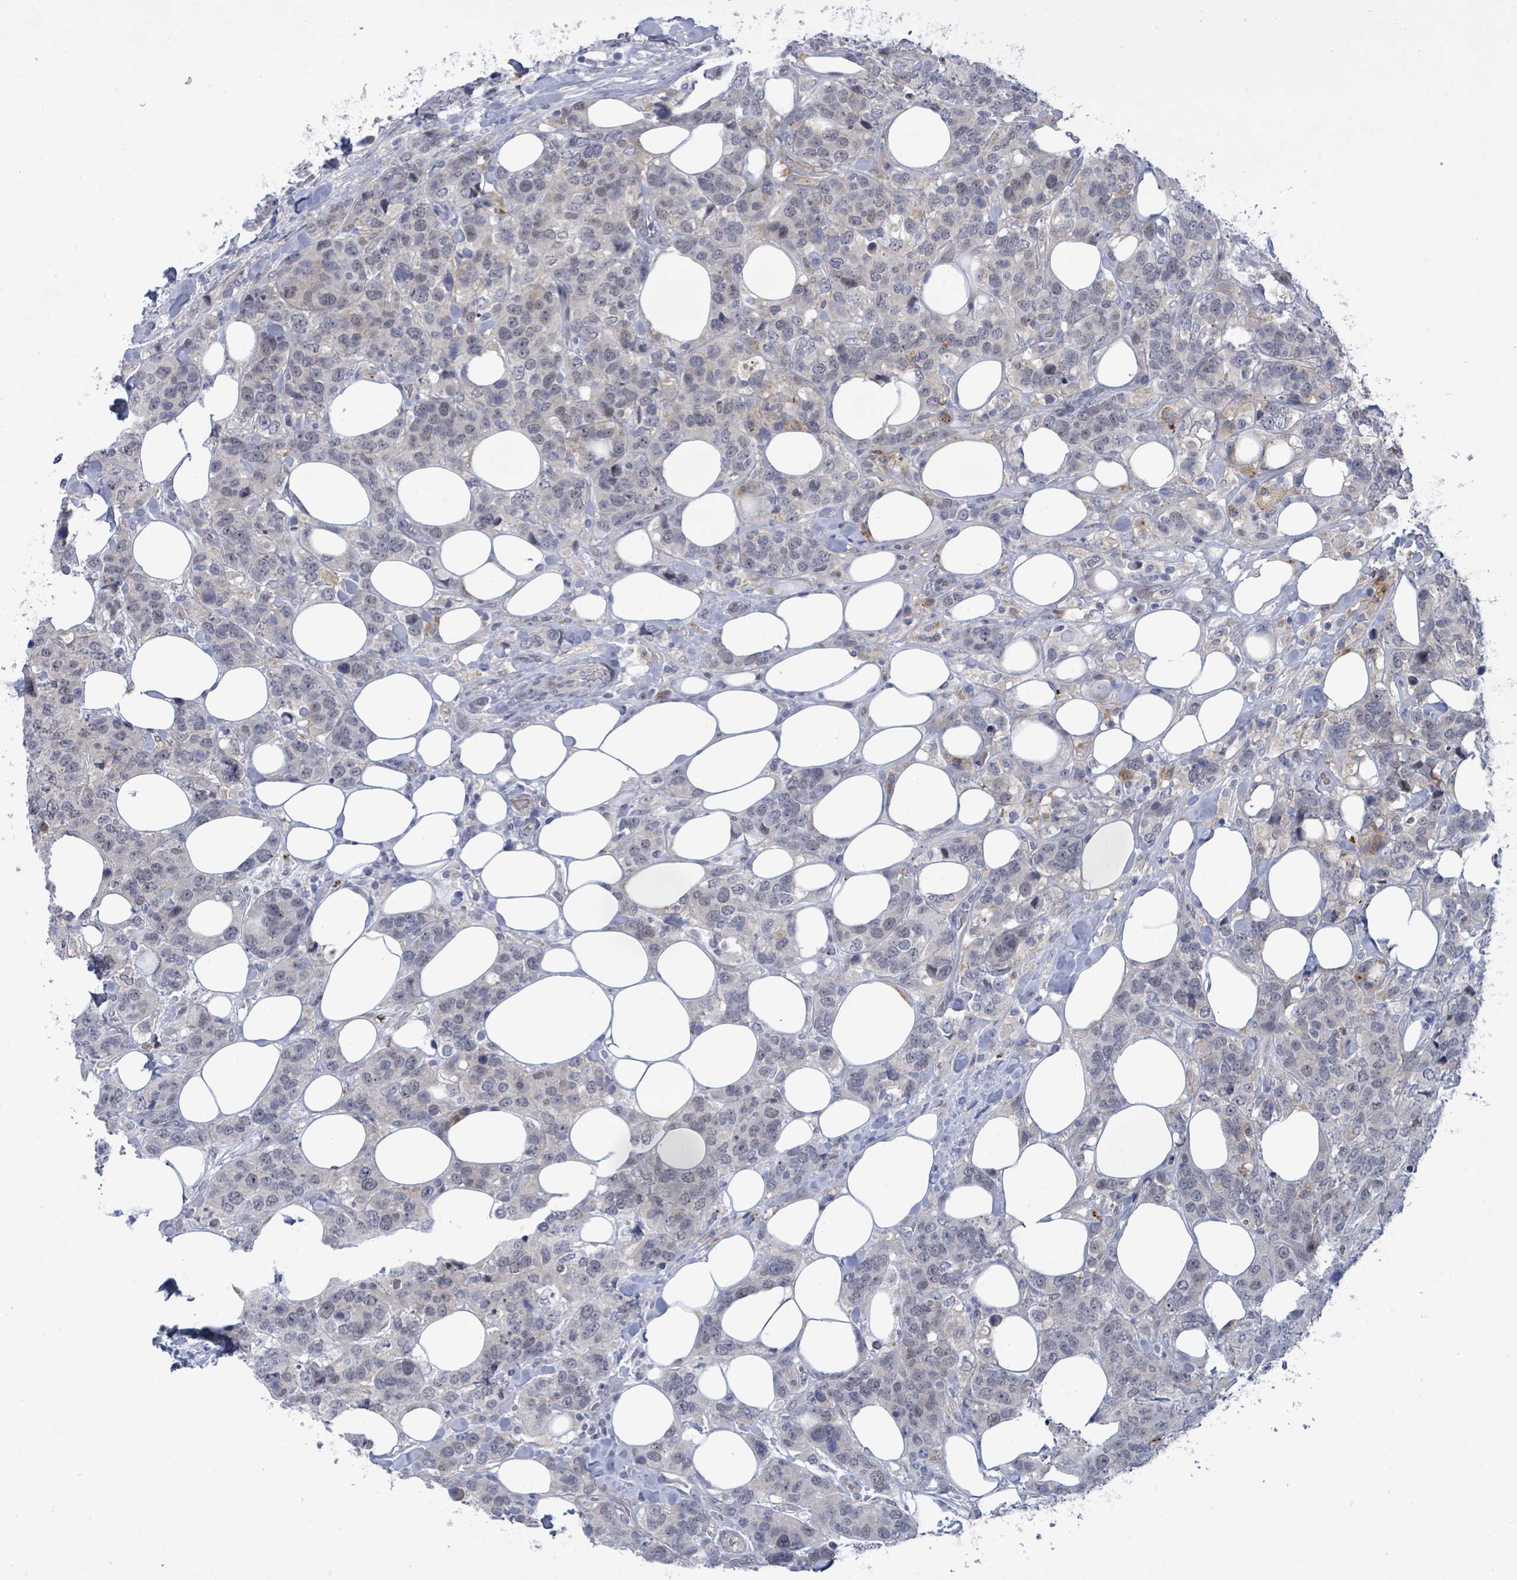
{"staining": {"intensity": "negative", "quantity": "none", "location": "none"}, "tissue": "breast cancer", "cell_type": "Tumor cells", "image_type": "cancer", "snomed": [{"axis": "morphology", "description": "Lobular carcinoma"}, {"axis": "topography", "description": "Breast"}], "caption": "Lobular carcinoma (breast) stained for a protein using immunohistochemistry (IHC) demonstrates no expression tumor cells.", "gene": "CT45A5", "patient": {"sex": "female", "age": 59}}